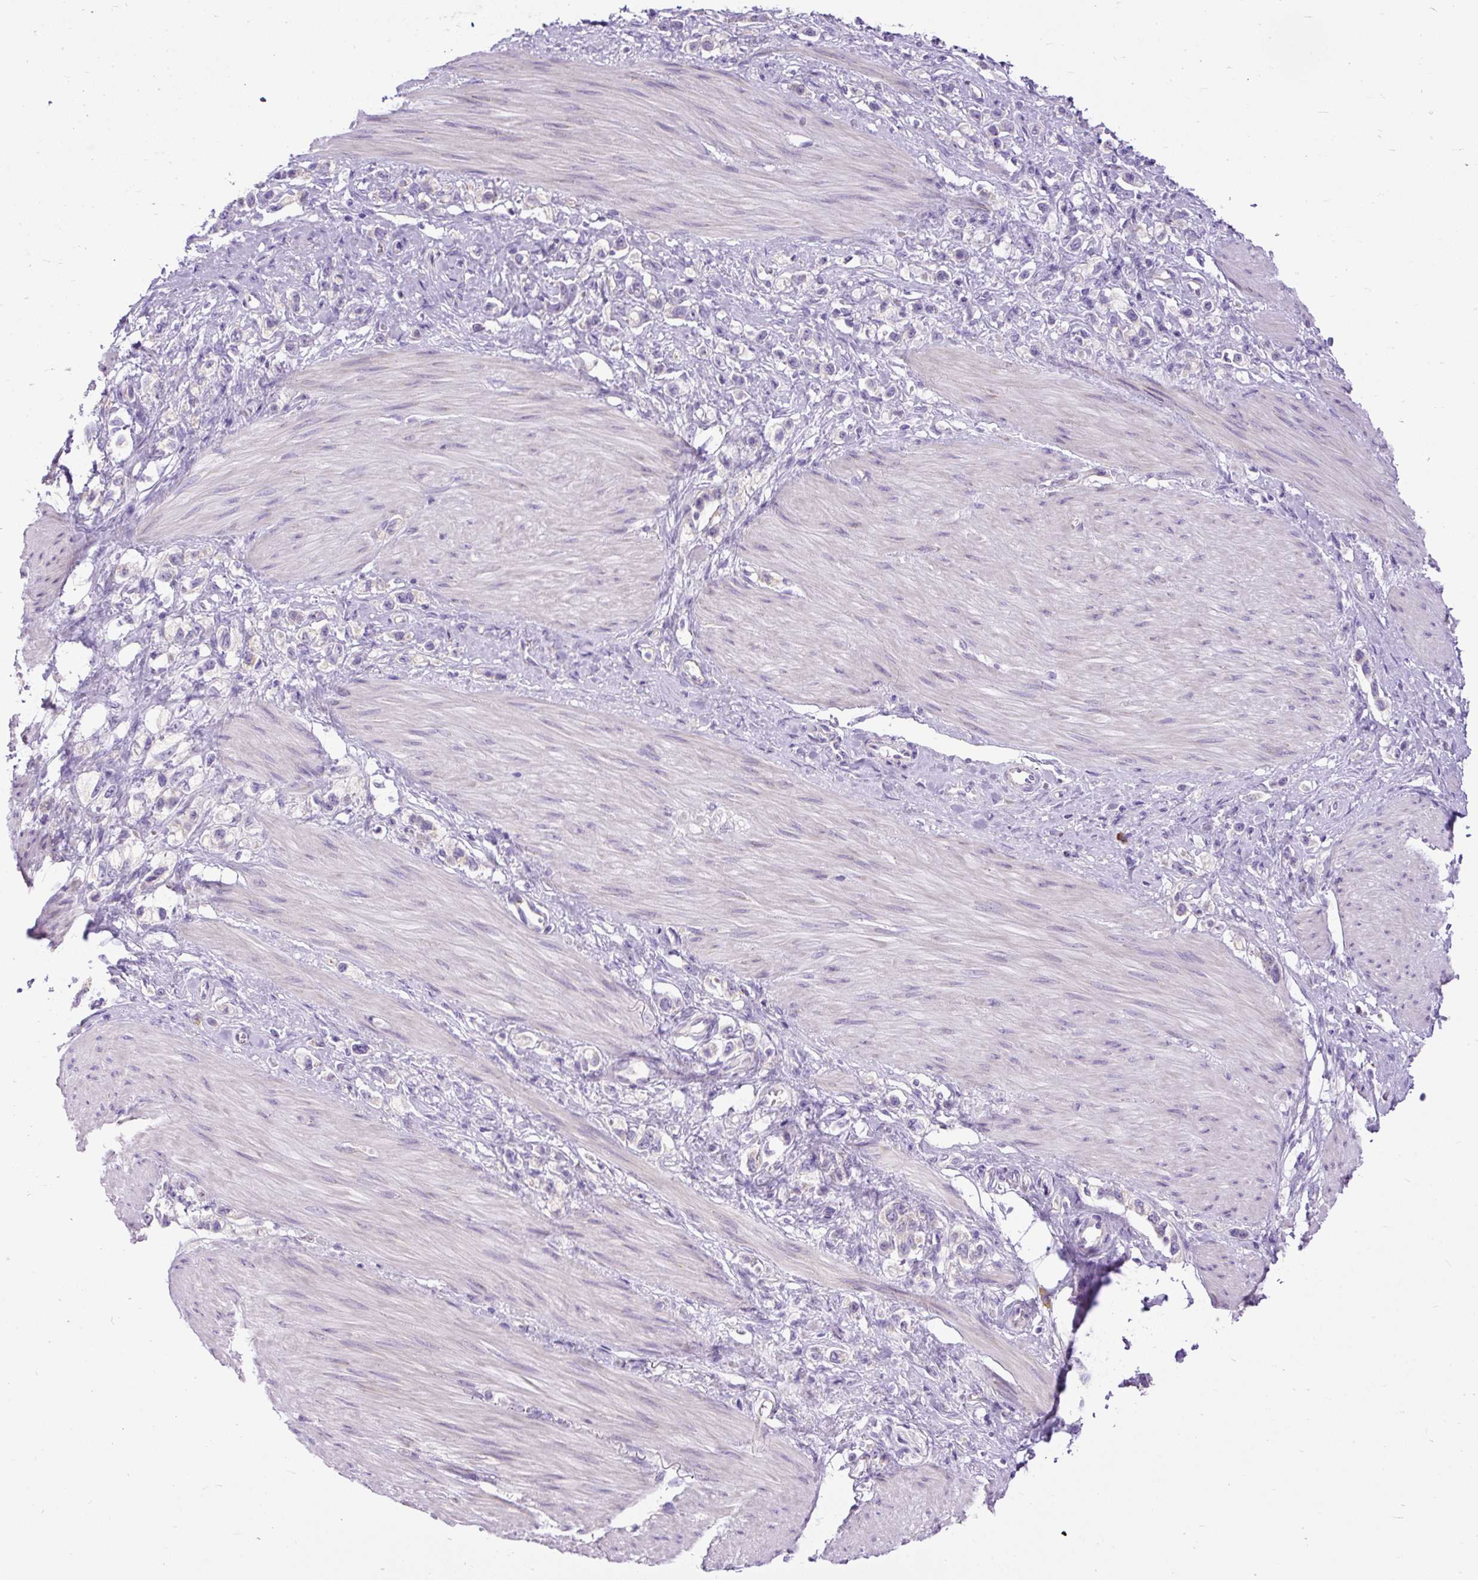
{"staining": {"intensity": "negative", "quantity": "none", "location": "none"}, "tissue": "stomach cancer", "cell_type": "Tumor cells", "image_type": "cancer", "snomed": [{"axis": "morphology", "description": "Adenocarcinoma, NOS"}, {"axis": "topography", "description": "Stomach"}], "caption": "A histopathology image of human adenocarcinoma (stomach) is negative for staining in tumor cells.", "gene": "SYBU", "patient": {"sex": "female", "age": 65}}